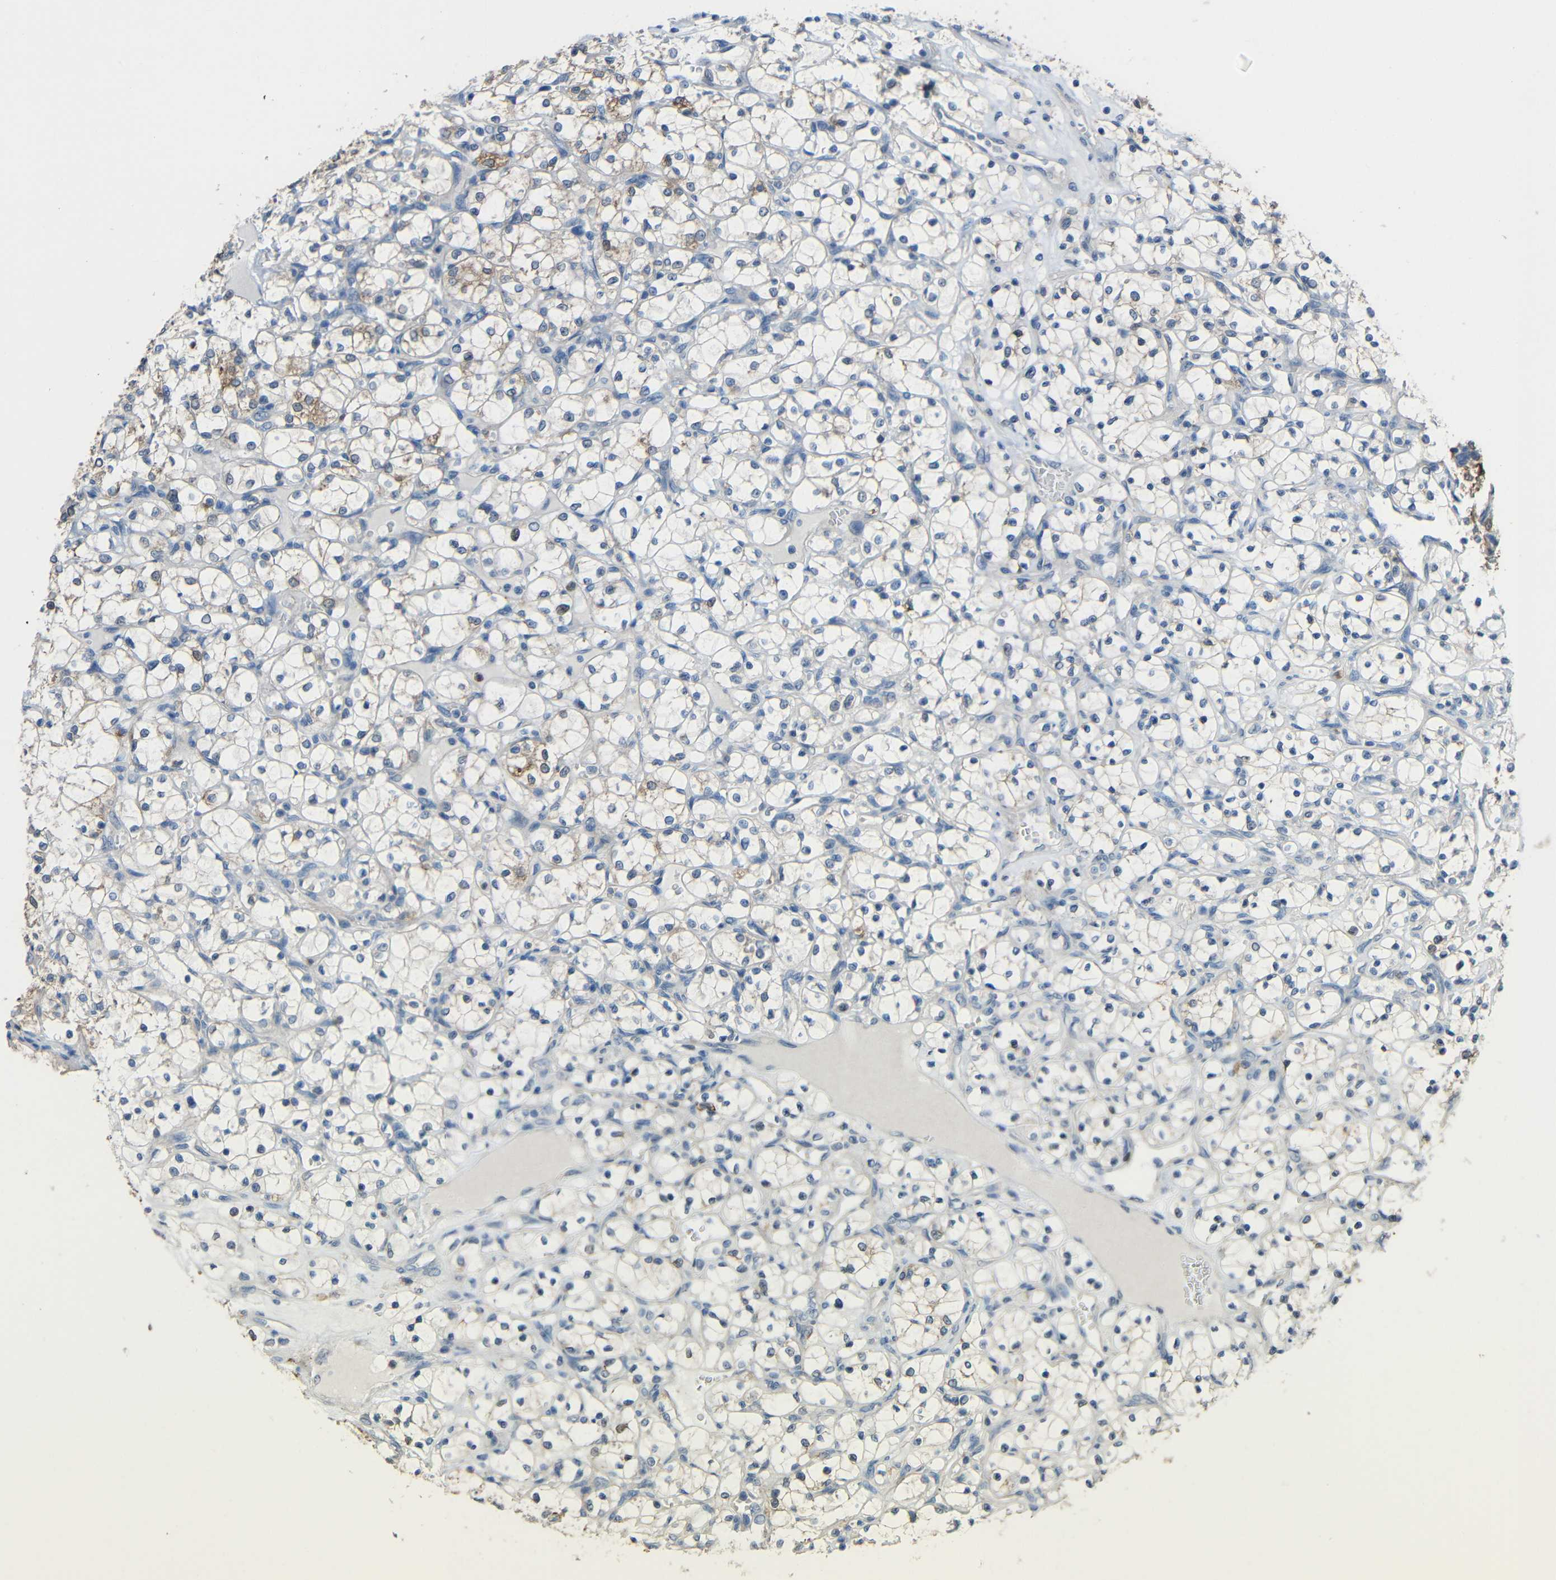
{"staining": {"intensity": "negative", "quantity": "none", "location": "none"}, "tissue": "renal cancer", "cell_type": "Tumor cells", "image_type": "cancer", "snomed": [{"axis": "morphology", "description": "Adenocarcinoma, NOS"}, {"axis": "topography", "description": "Kidney"}], "caption": "Tumor cells show no significant staining in adenocarcinoma (renal). (Brightfield microscopy of DAB (3,3'-diaminobenzidine) immunohistochemistry at high magnification).", "gene": "STBD1", "patient": {"sex": "female", "age": 69}}